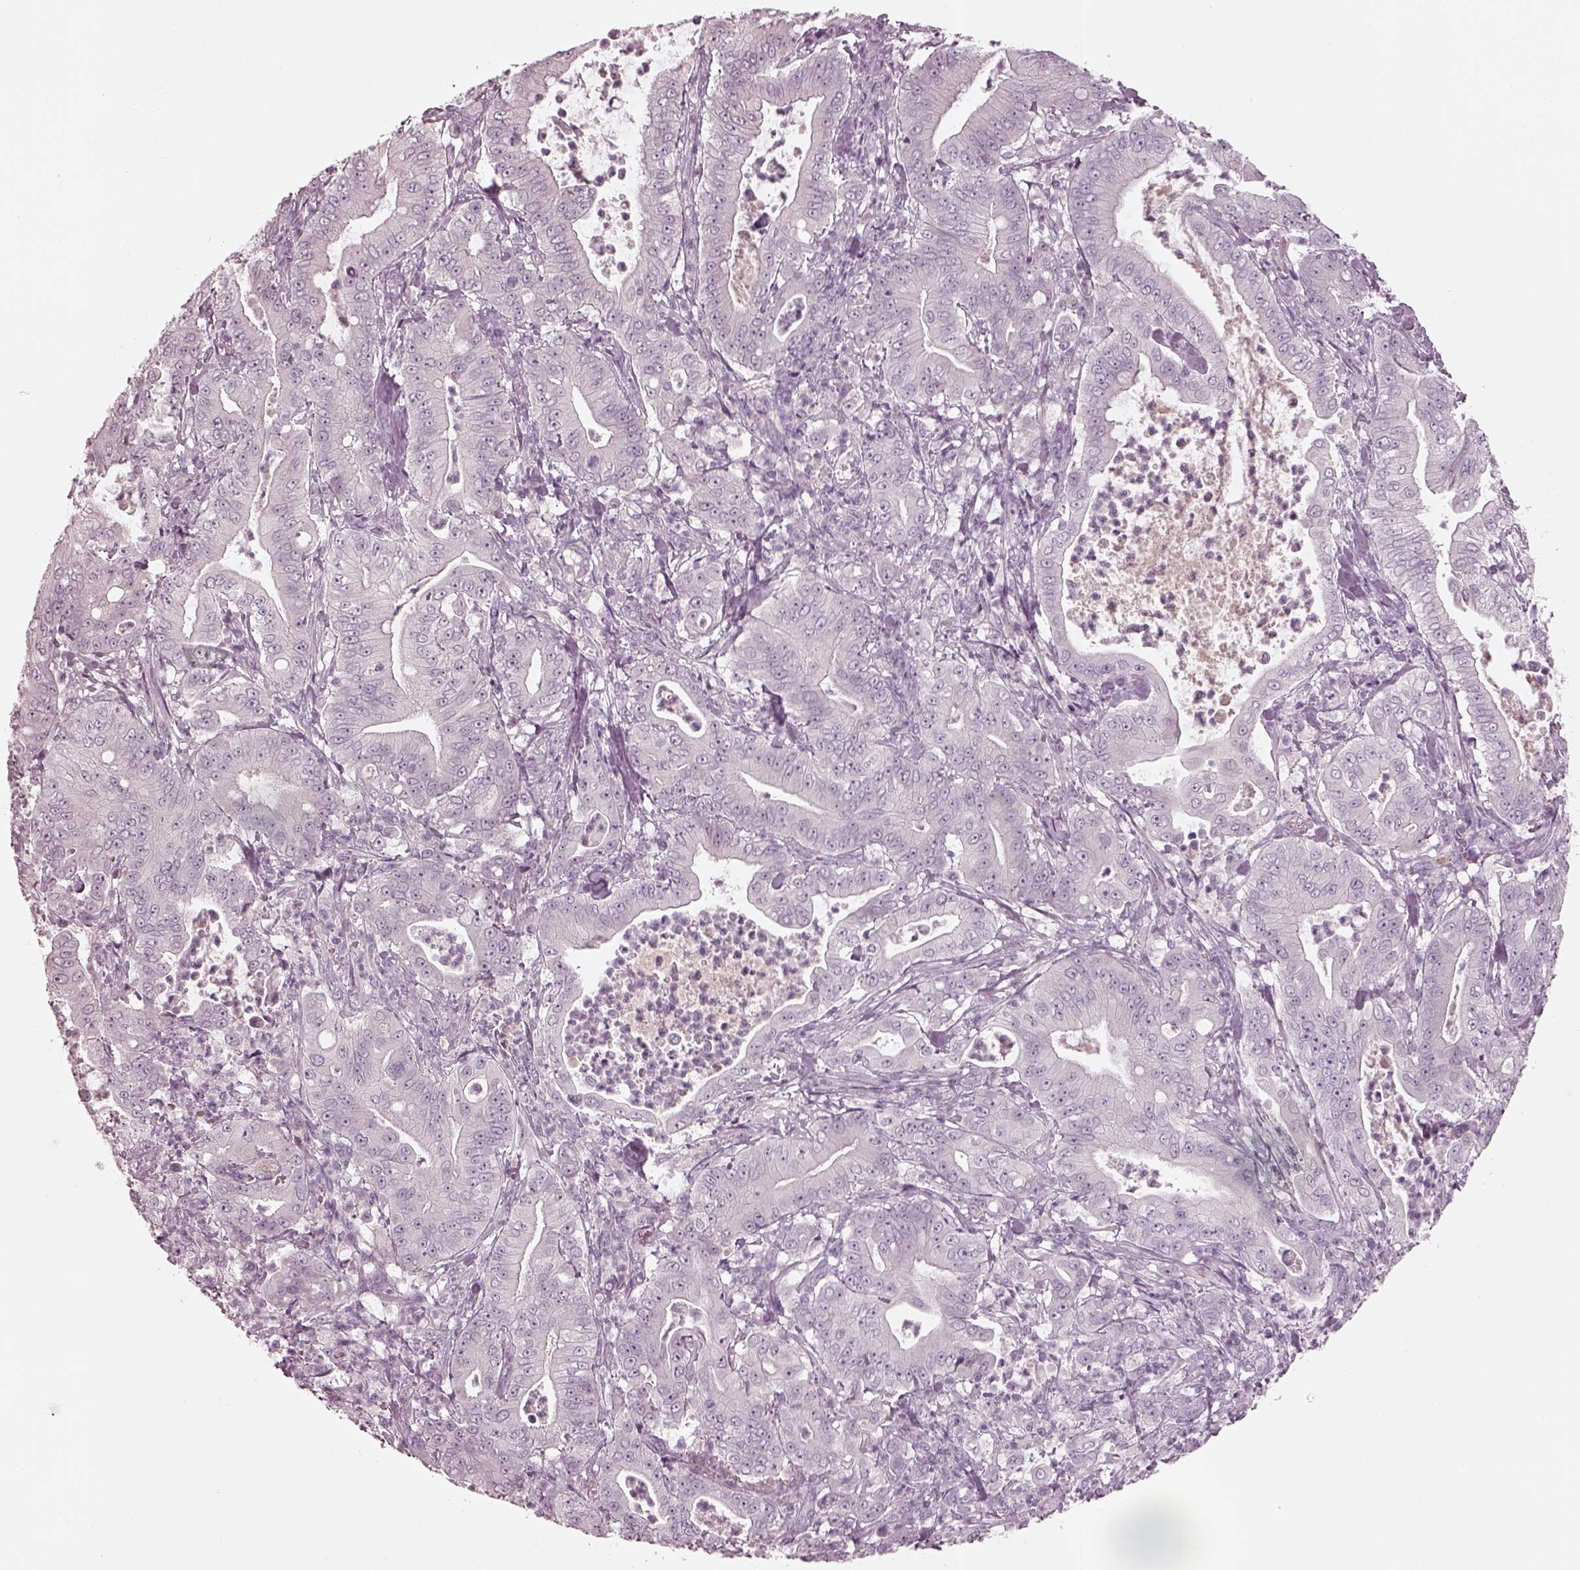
{"staining": {"intensity": "negative", "quantity": "none", "location": "none"}, "tissue": "pancreatic cancer", "cell_type": "Tumor cells", "image_type": "cancer", "snomed": [{"axis": "morphology", "description": "Adenocarcinoma, NOS"}, {"axis": "topography", "description": "Pancreas"}], "caption": "High magnification brightfield microscopy of pancreatic adenocarcinoma stained with DAB (3,3'-diaminobenzidine) (brown) and counterstained with hematoxylin (blue): tumor cells show no significant expression. (DAB (3,3'-diaminobenzidine) immunohistochemistry (IHC) visualized using brightfield microscopy, high magnification).", "gene": "SPATA6L", "patient": {"sex": "male", "age": 71}}